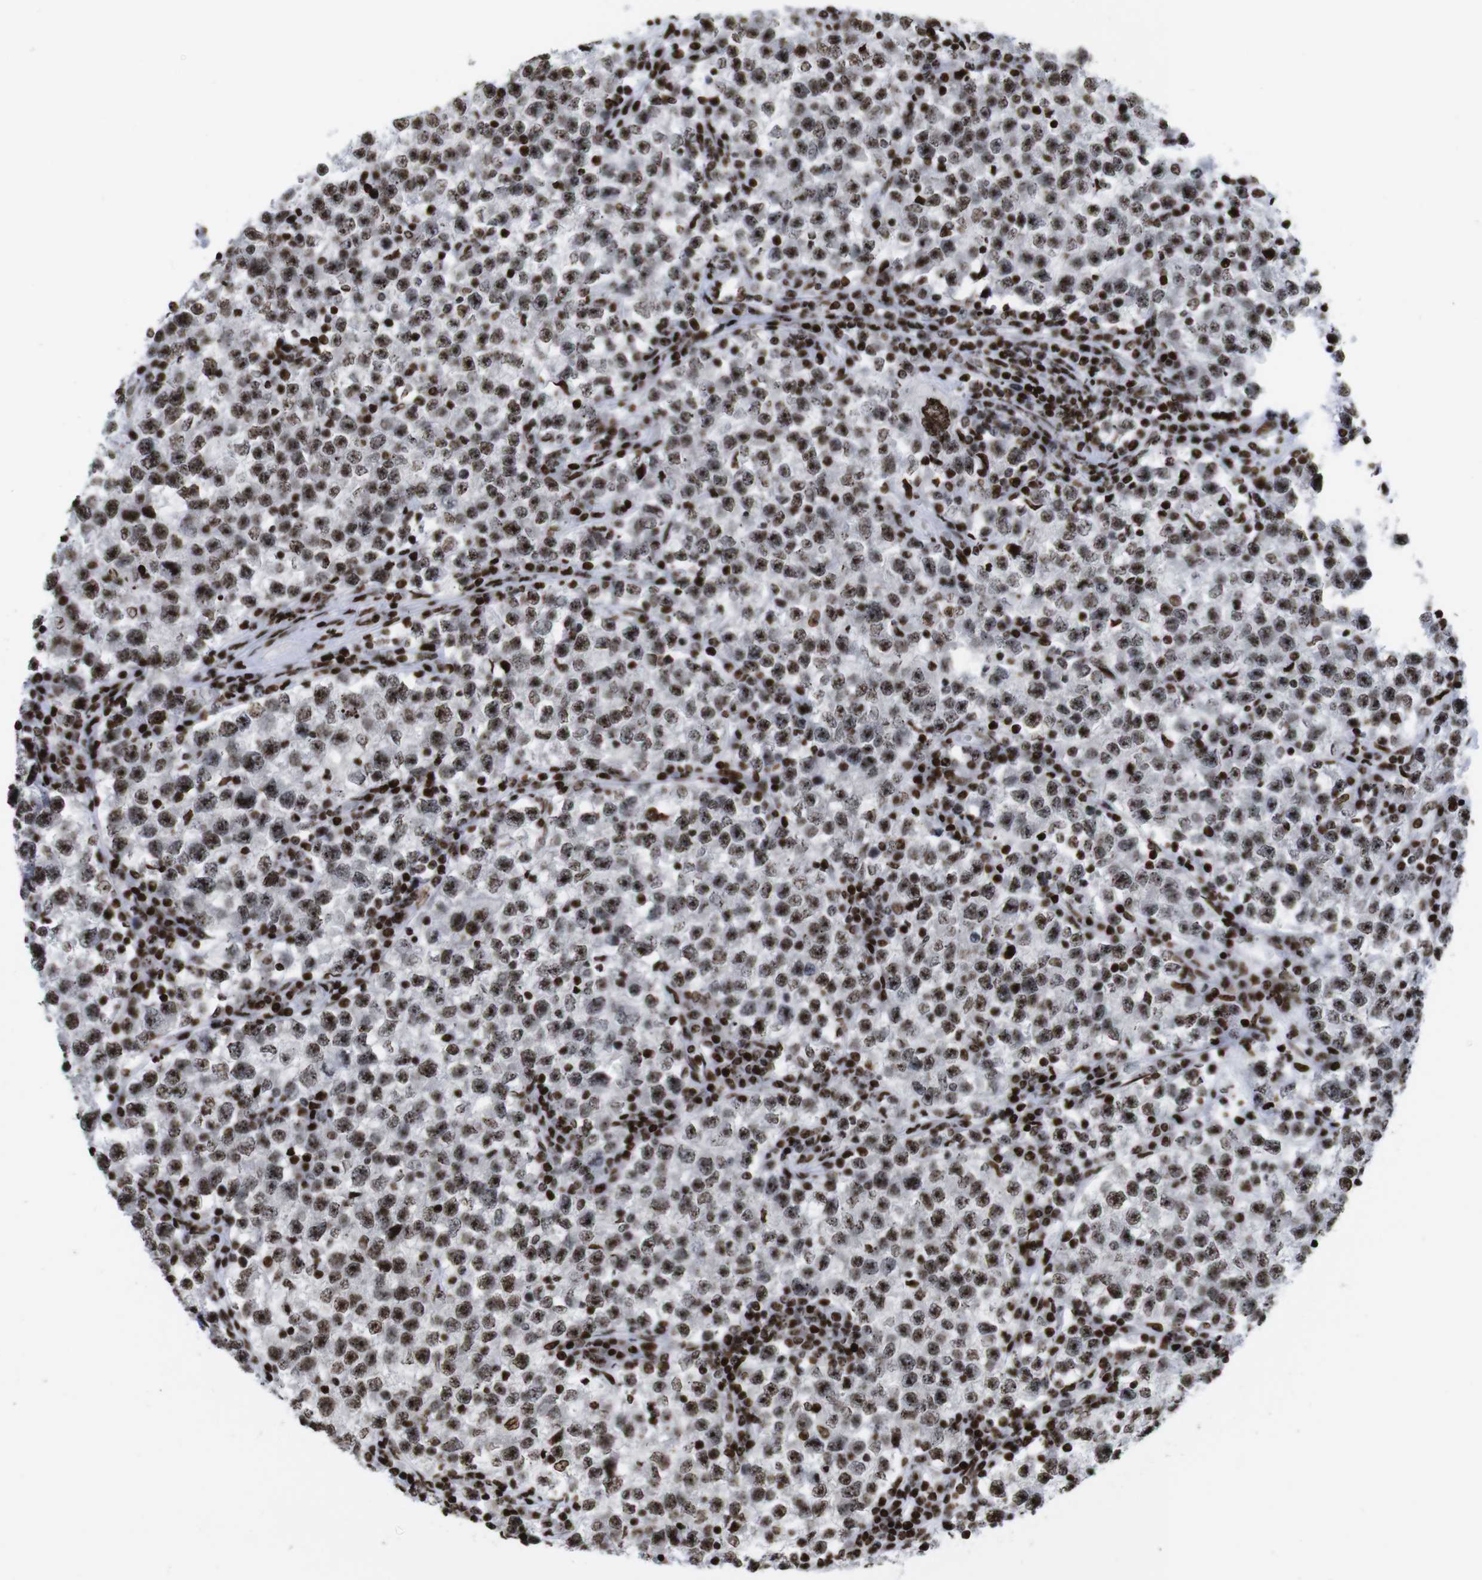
{"staining": {"intensity": "strong", "quantity": ">75%", "location": "nuclear"}, "tissue": "testis cancer", "cell_type": "Tumor cells", "image_type": "cancer", "snomed": [{"axis": "morphology", "description": "Seminoma, NOS"}, {"axis": "topography", "description": "Testis"}], "caption": "Strong nuclear protein expression is identified in about >75% of tumor cells in testis cancer. The staining is performed using DAB brown chromogen to label protein expression. The nuclei are counter-stained blue using hematoxylin.", "gene": "H1-4", "patient": {"sex": "male", "age": 22}}